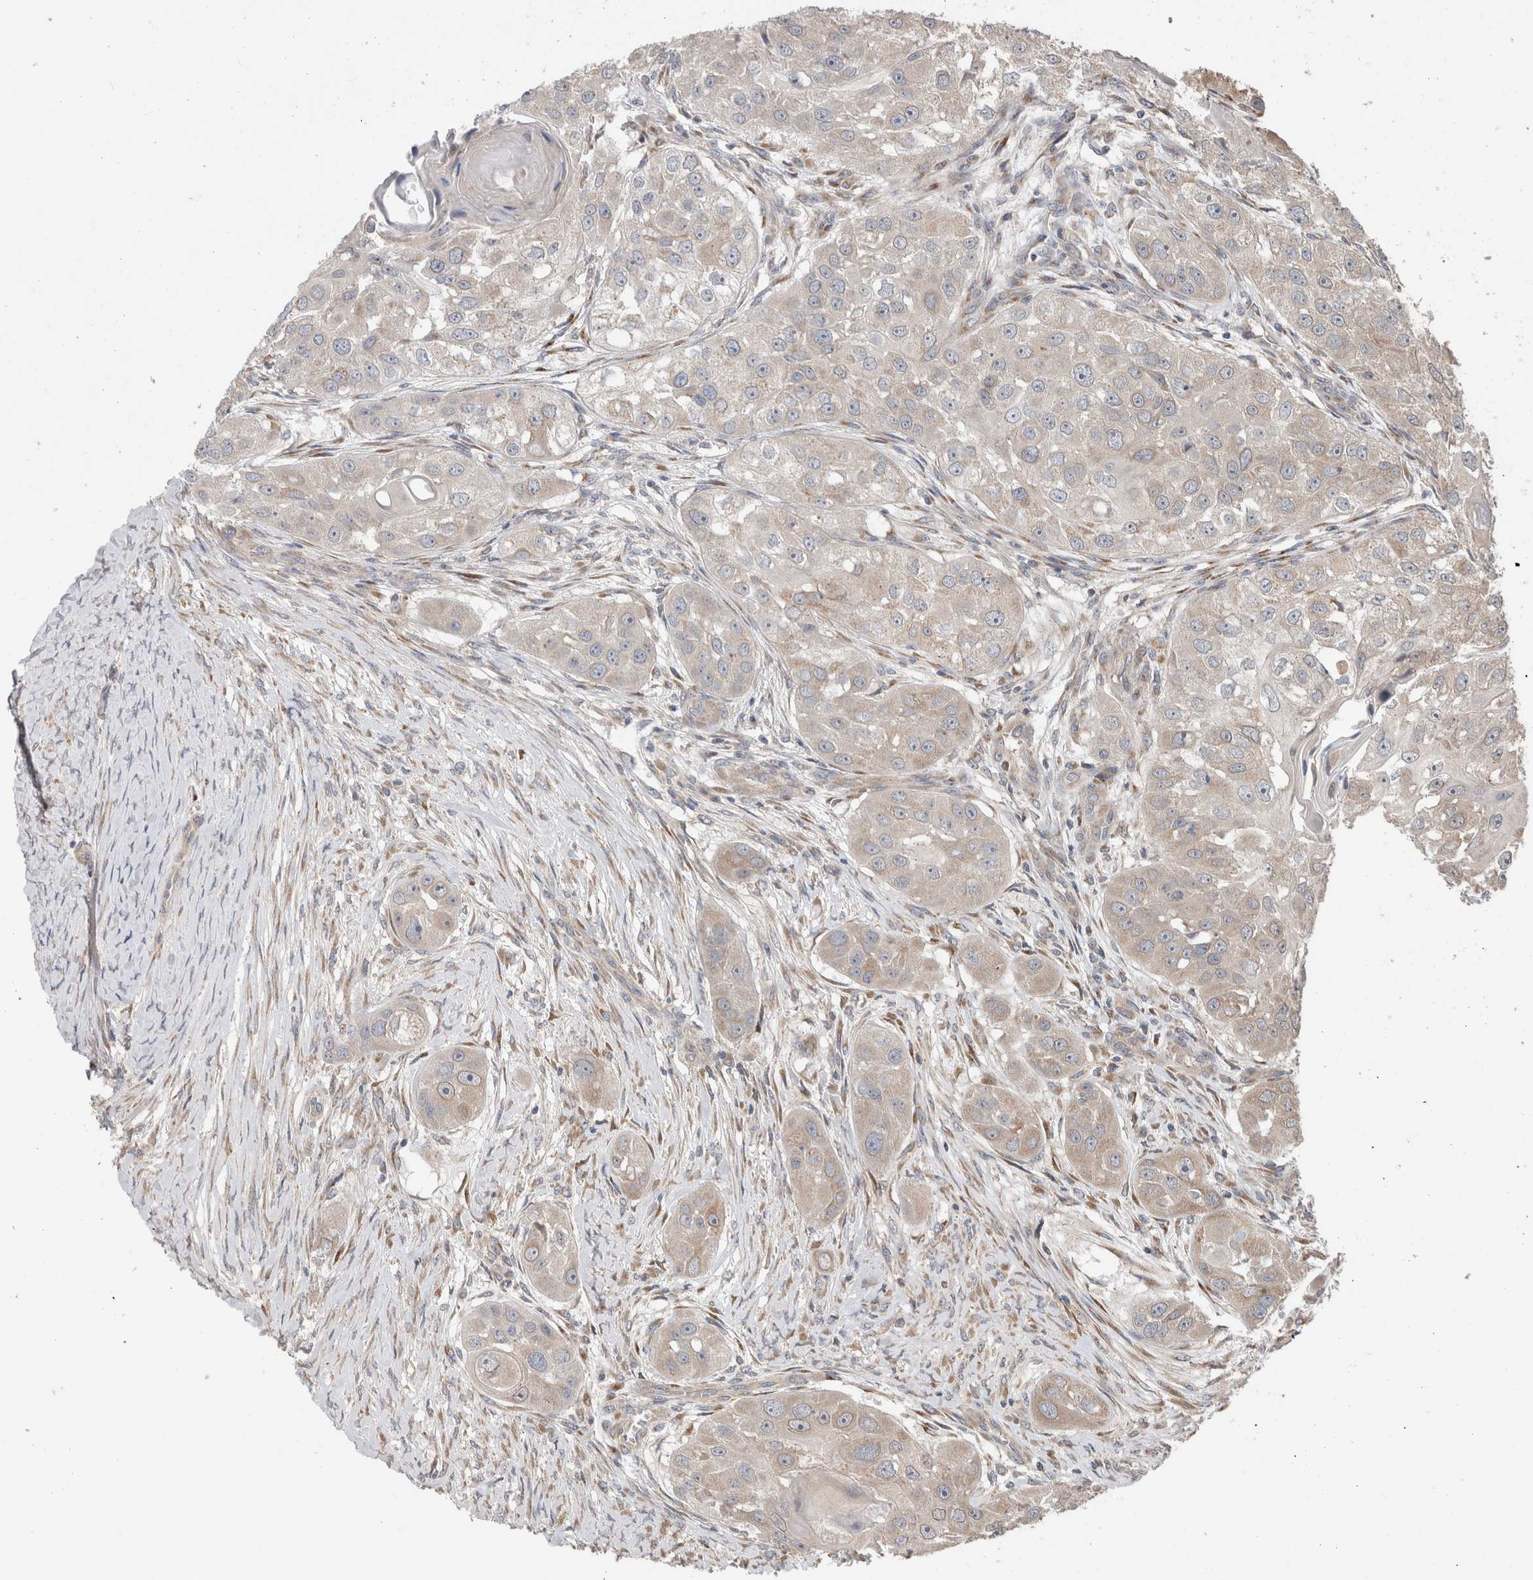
{"staining": {"intensity": "weak", "quantity": "<25%", "location": "cytoplasmic/membranous"}, "tissue": "head and neck cancer", "cell_type": "Tumor cells", "image_type": "cancer", "snomed": [{"axis": "morphology", "description": "Normal tissue, NOS"}, {"axis": "morphology", "description": "Squamous cell carcinoma, NOS"}, {"axis": "topography", "description": "Skeletal muscle"}, {"axis": "topography", "description": "Head-Neck"}], "caption": "Tumor cells are negative for protein expression in human head and neck squamous cell carcinoma.", "gene": "TRIM5", "patient": {"sex": "male", "age": 51}}